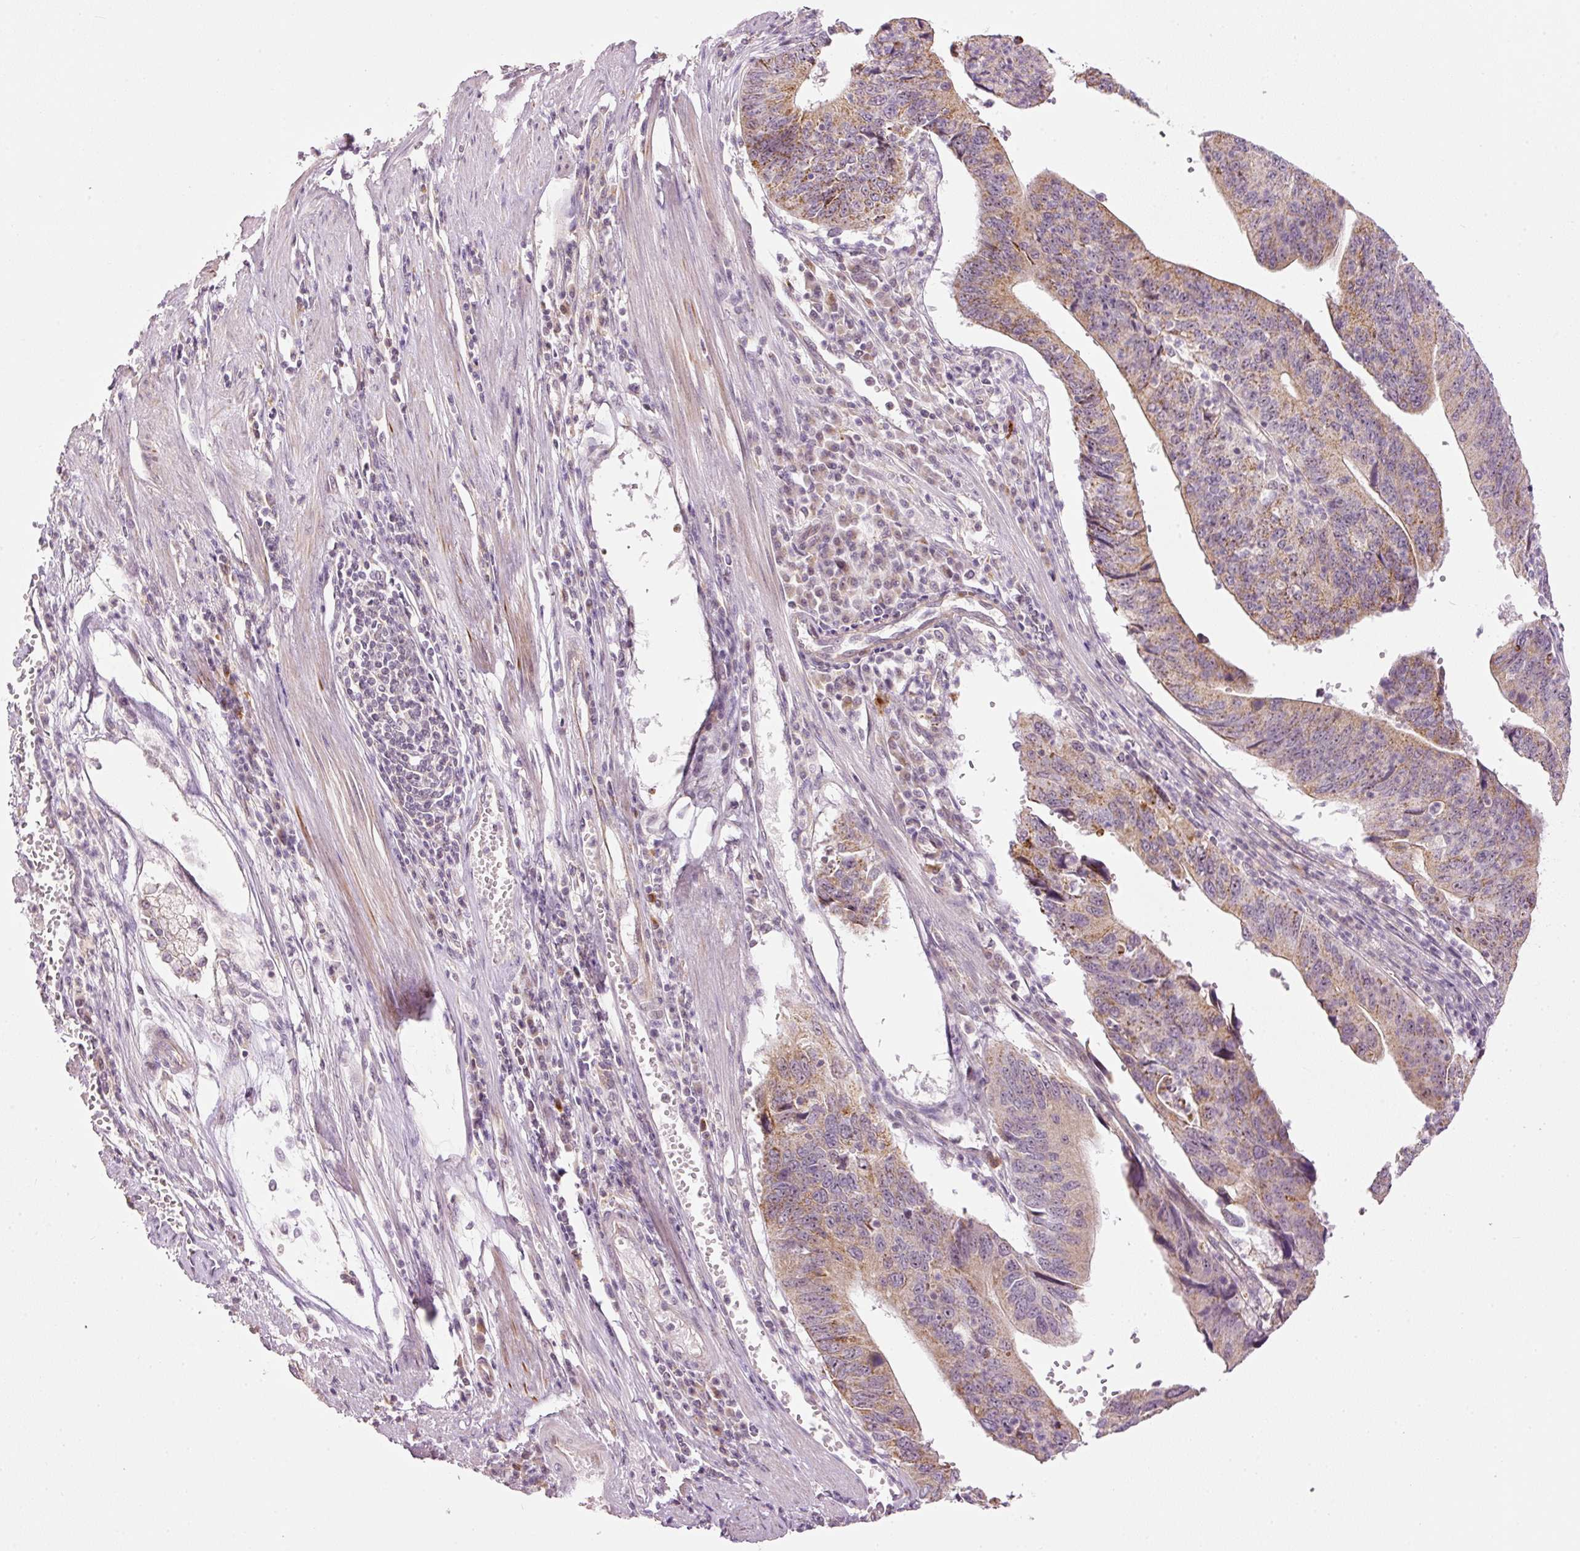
{"staining": {"intensity": "weak", "quantity": ">75%", "location": "cytoplasmic/membranous"}, "tissue": "stomach cancer", "cell_type": "Tumor cells", "image_type": "cancer", "snomed": [{"axis": "morphology", "description": "Adenocarcinoma, NOS"}, {"axis": "topography", "description": "Stomach"}], "caption": "Human stomach cancer stained with a protein marker reveals weak staining in tumor cells.", "gene": "CDC20B", "patient": {"sex": "male", "age": 59}}